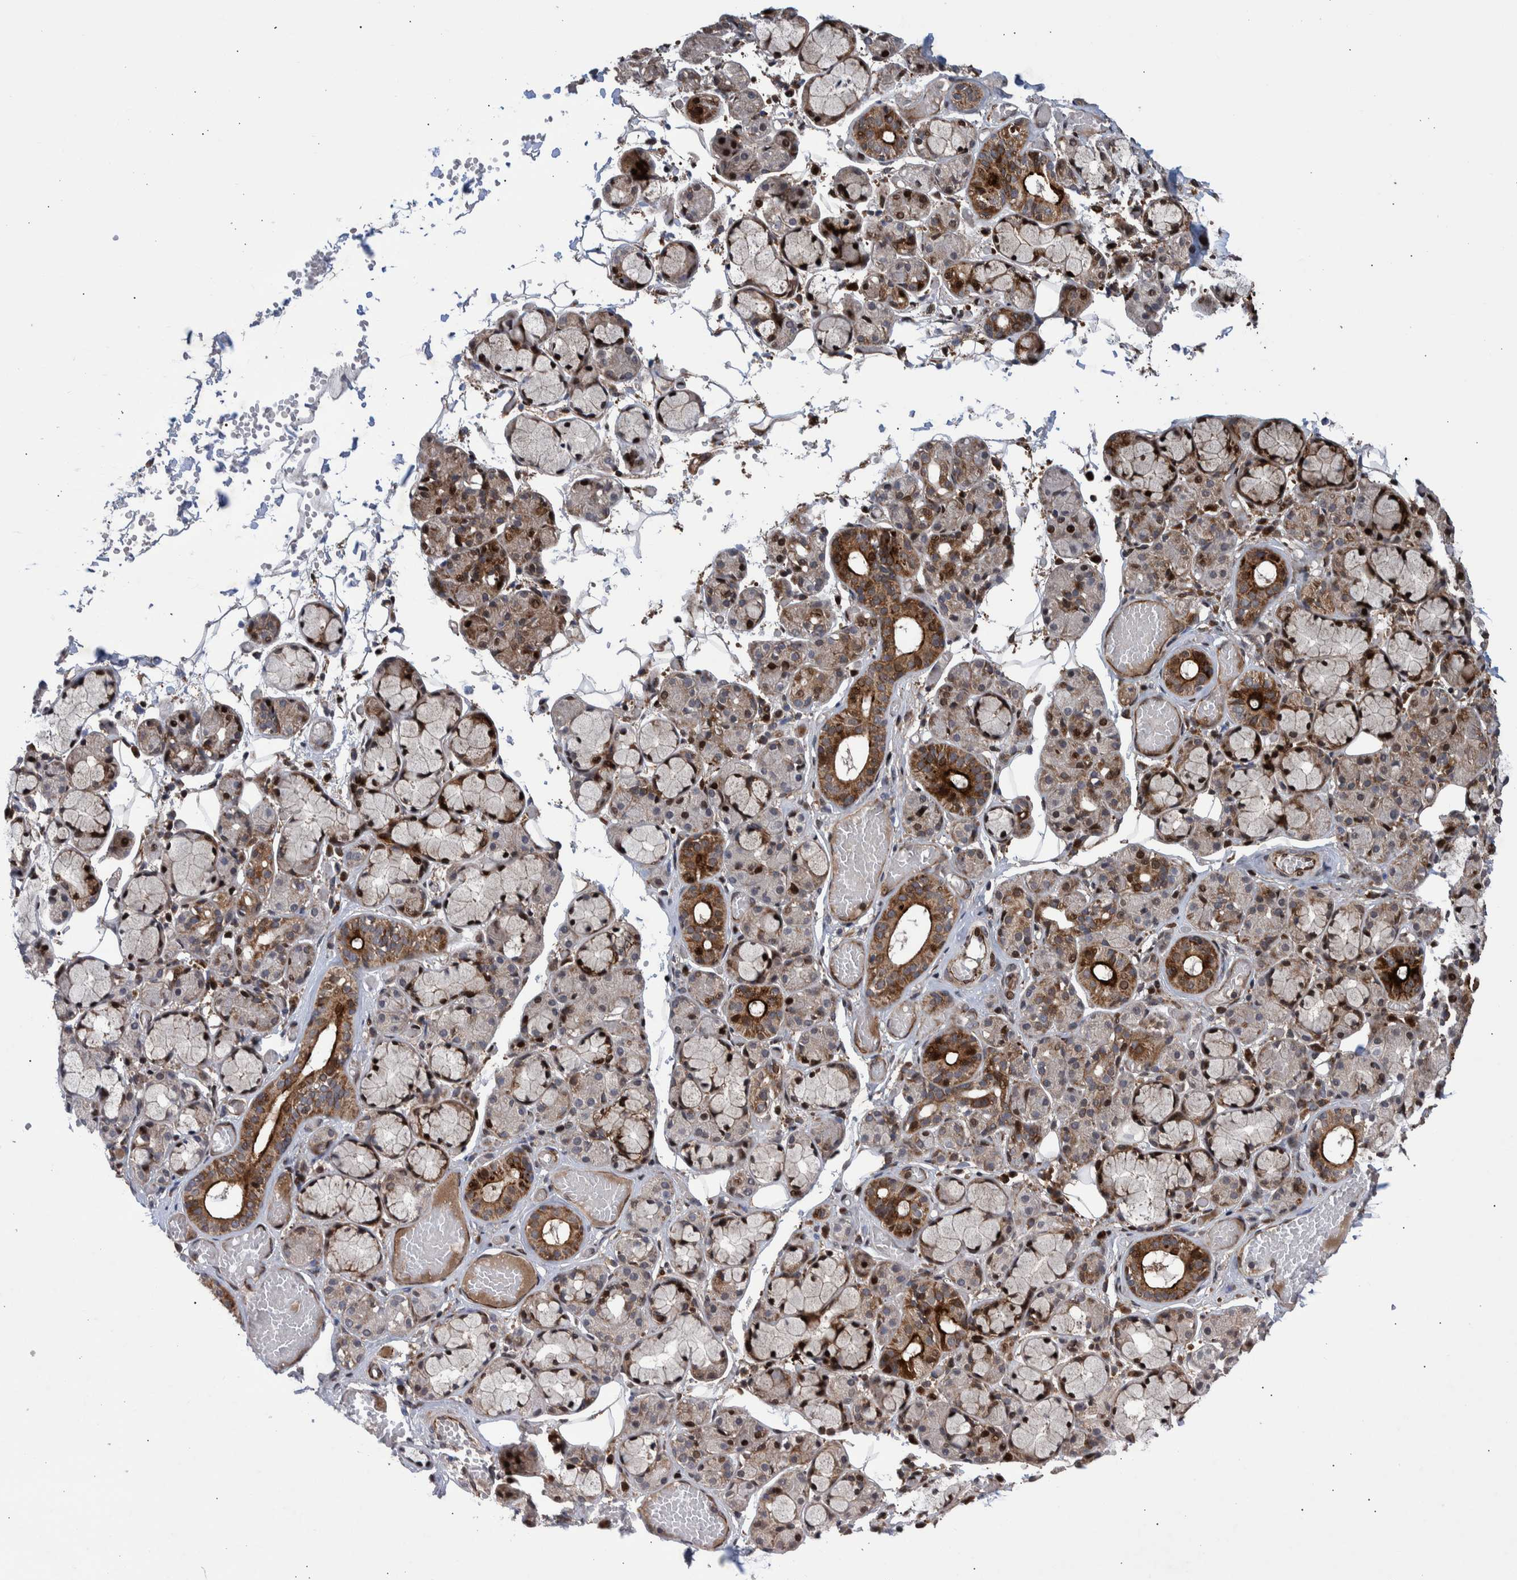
{"staining": {"intensity": "strong", "quantity": "25%-75%", "location": "cytoplasmic/membranous,nuclear"}, "tissue": "salivary gland", "cell_type": "Glandular cells", "image_type": "normal", "snomed": [{"axis": "morphology", "description": "Normal tissue, NOS"}, {"axis": "topography", "description": "Salivary gland"}], "caption": "Immunohistochemical staining of unremarkable salivary gland reveals 25%-75% levels of strong cytoplasmic/membranous,nuclear protein positivity in about 25%-75% of glandular cells.", "gene": "SHISA6", "patient": {"sex": "male", "age": 63}}